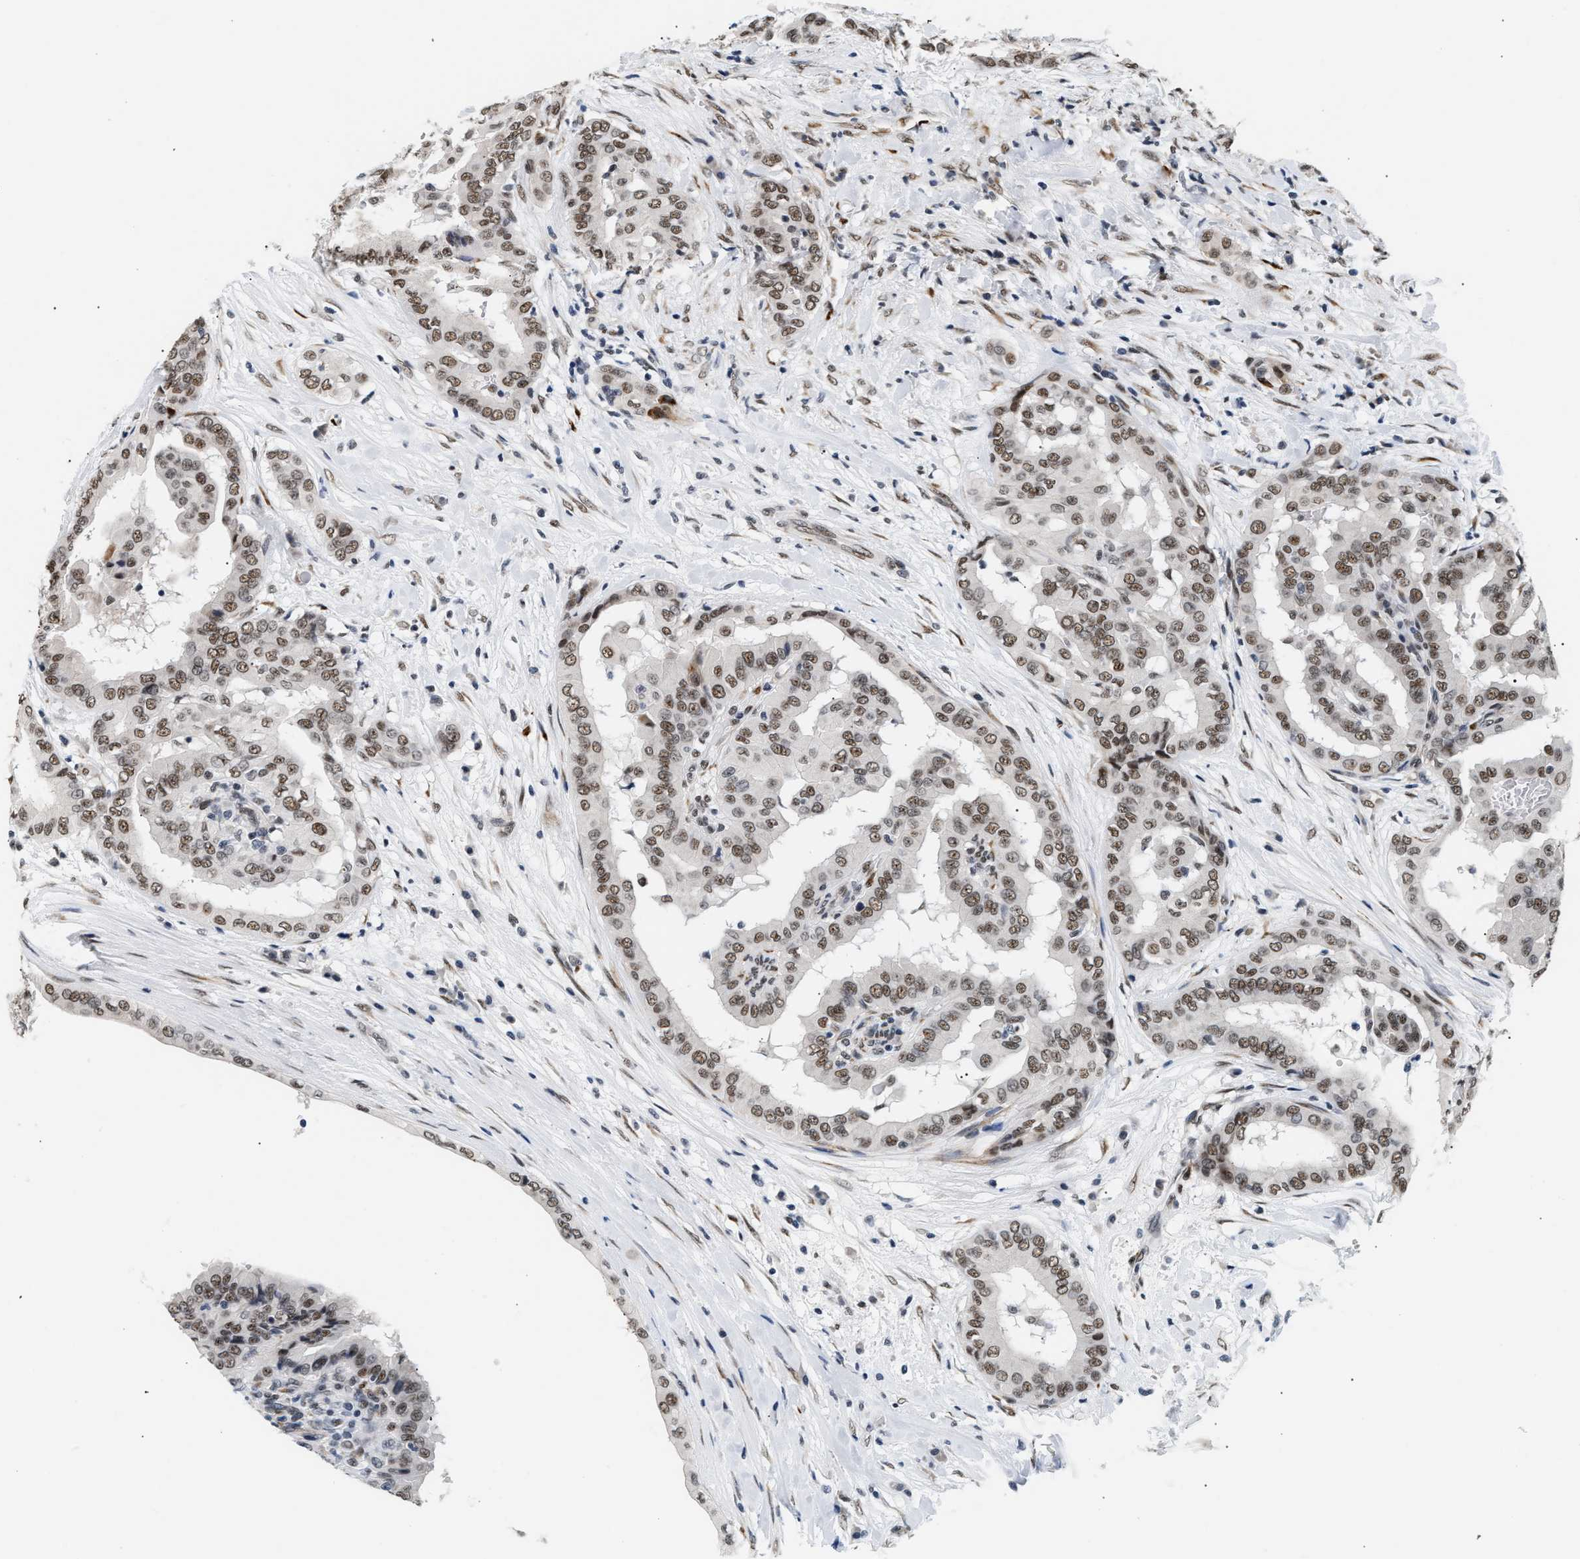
{"staining": {"intensity": "moderate", "quantity": ">75%", "location": "nuclear"}, "tissue": "thyroid cancer", "cell_type": "Tumor cells", "image_type": "cancer", "snomed": [{"axis": "morphology", "description": "Papillary adenocarcinoma, NOS"}, {"axis": "topography", "description": "Thyroid gland"}], "caption": "Papillary adenocarcinoma (thyroid) stained for a protein (brown) exhibits moderate nuclear positive expression in about >75% of tumor cells.", "gene": "THOC1", "patient": {"sex": "male", "age": 33}}